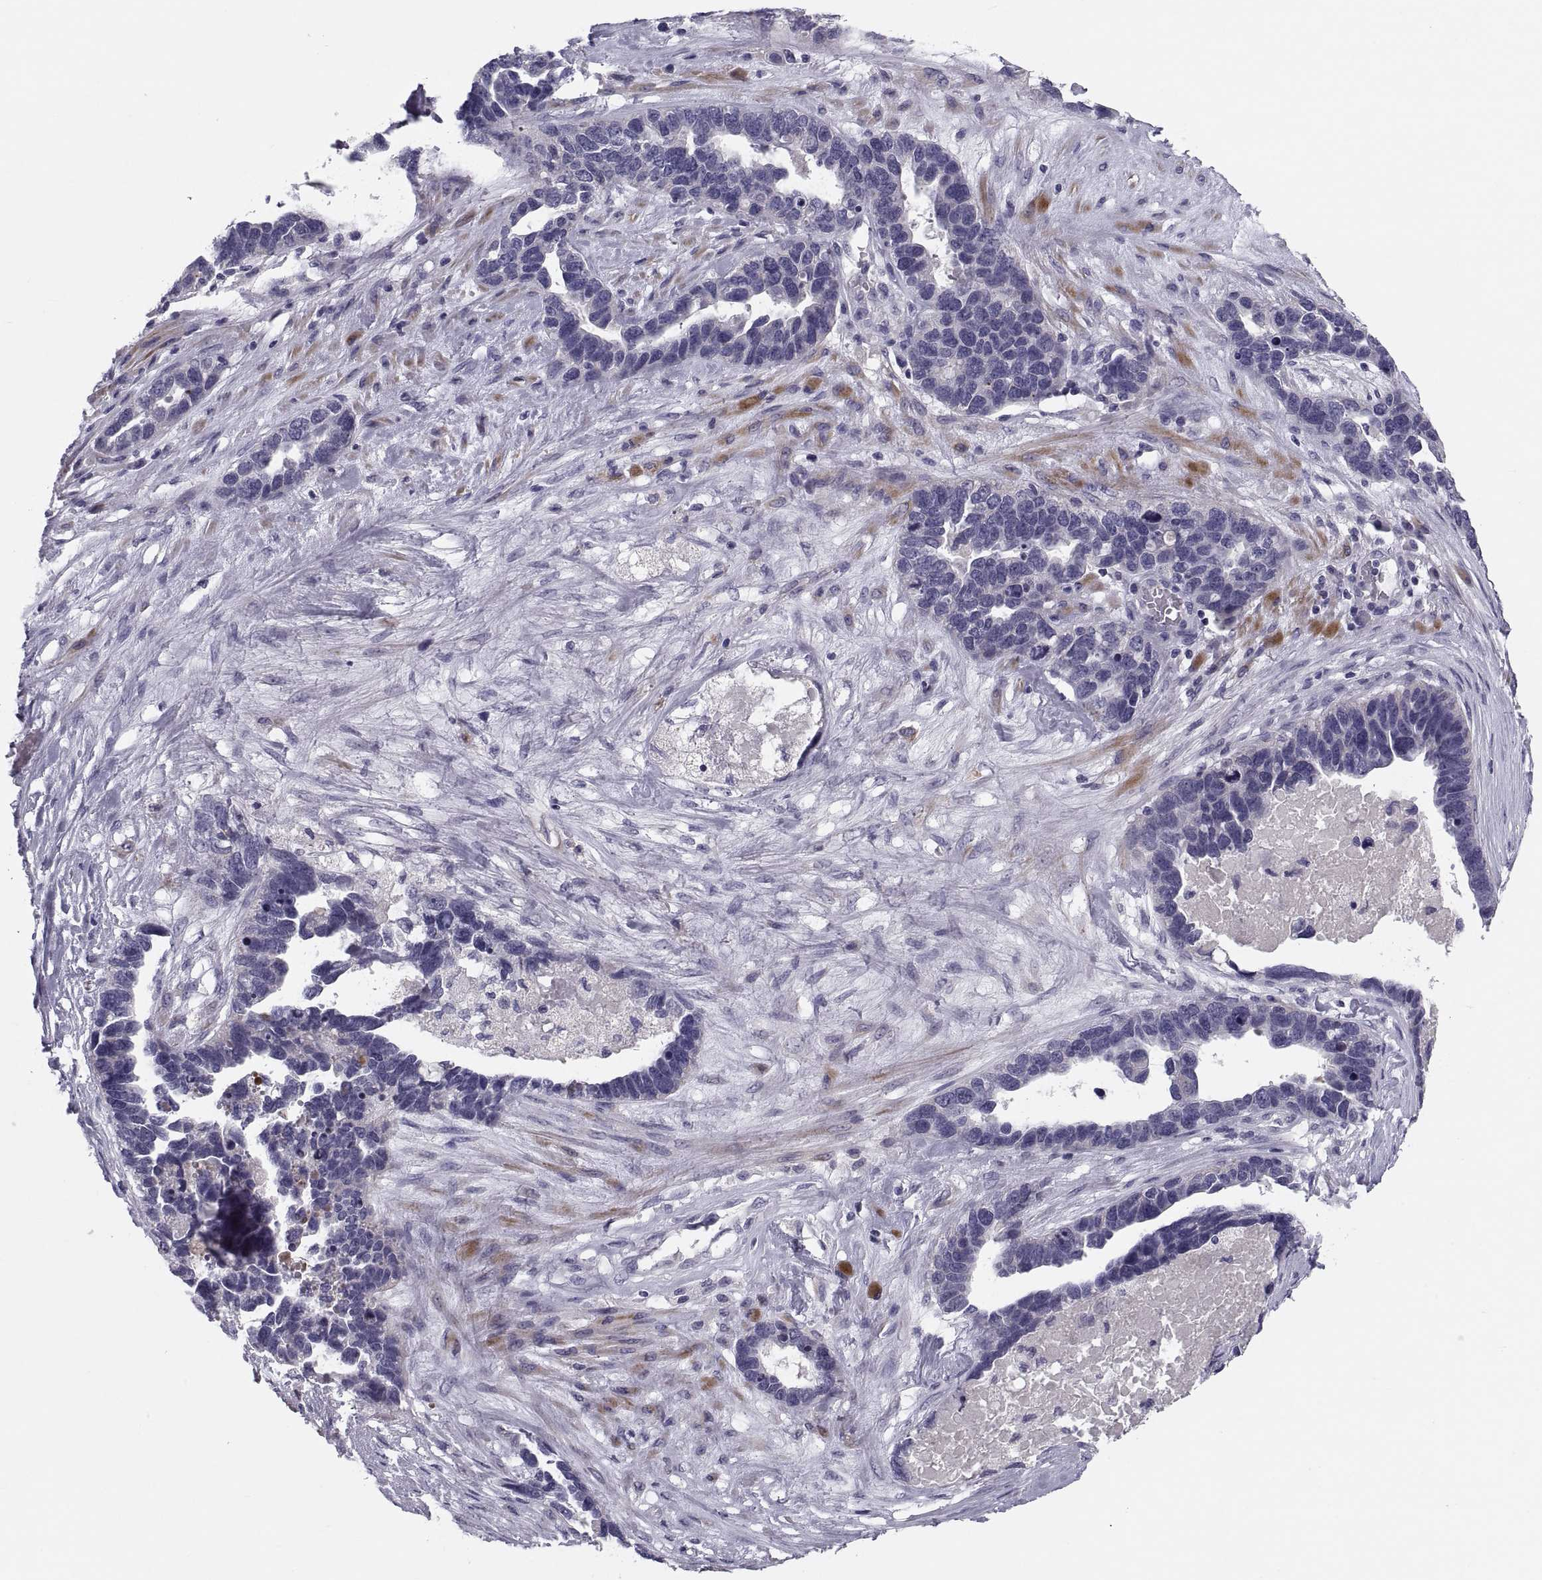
{"staining": {"intensity": "negative", "quantity": "none", "location": "none"}, "tissue": "ovarian cancer", "cell_type": "Tumor cells", "image_type": "cancer", "snomed": [{"axis": "morphology", "description": "Cystadenocarcinoma, serous, NOS"}, {"axis": "topography", "description": "Ovary"}], "caption": "This is an immunohistochemistry (IHC) image of human ovarian serous cystadenocarcinoma. There is no positivity in tumor cells.", "gene": "PDZRN4", "patient": {"sex": "female", "age": 54}}